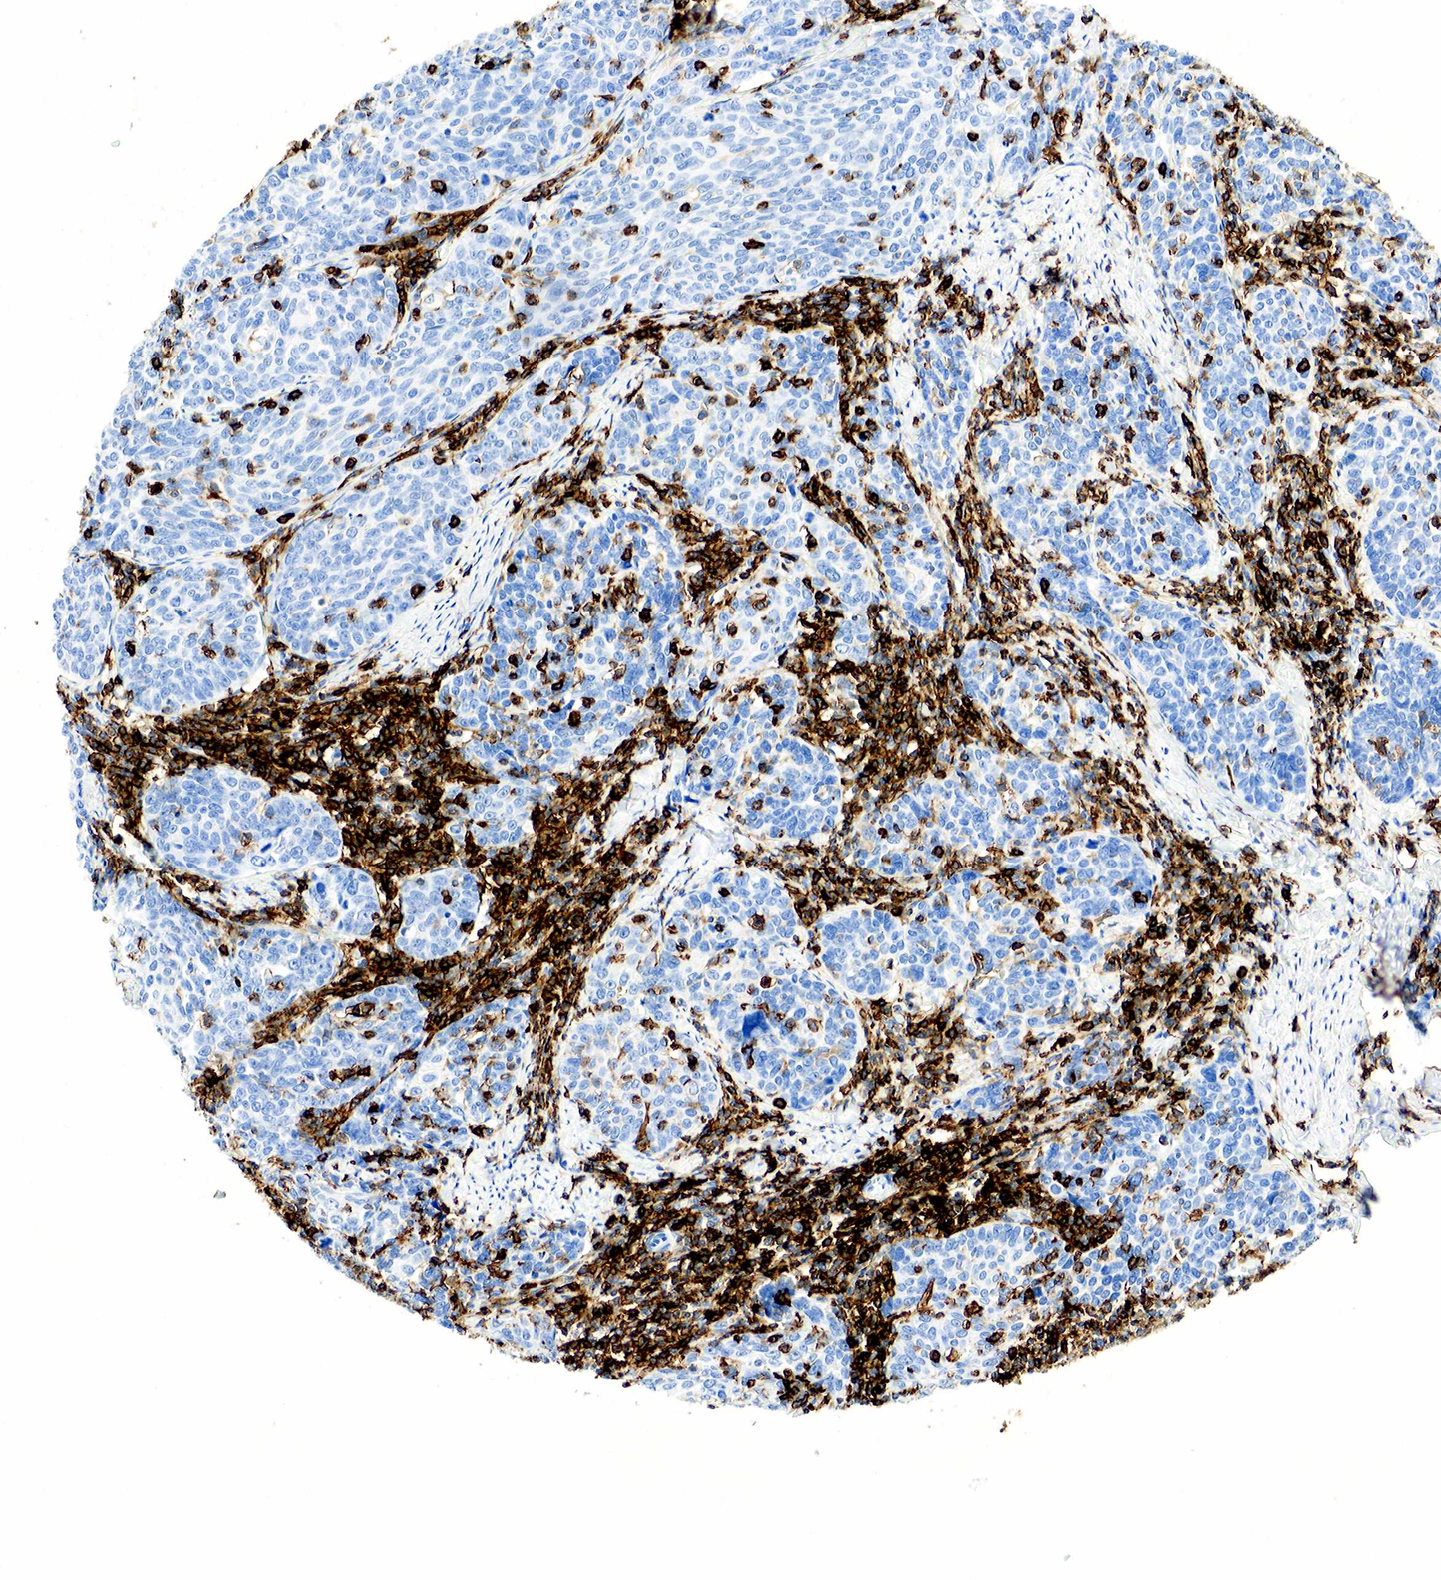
{"staining": {"intensity": "negative", "quantity": "none", "location": "none"}, "tissue": "cervical cancer", "cell_type": "Tumor cells", "image_type": "cancer", "snomed": [{"axis": "morphology", "description": "Squamous cell carcinoma, NOS"}, {"axis": "topography", "description": "Cervix"}], "caption": "High magnification brightfield microscopy of squamous cell carcinoma (cervical) stained with DAB (brown) and counterstained with hematoxylin (blue): tumor cells show no significant staining.", "gene": "PTPRC", "patient": {"sex": "female", "age": 41}}